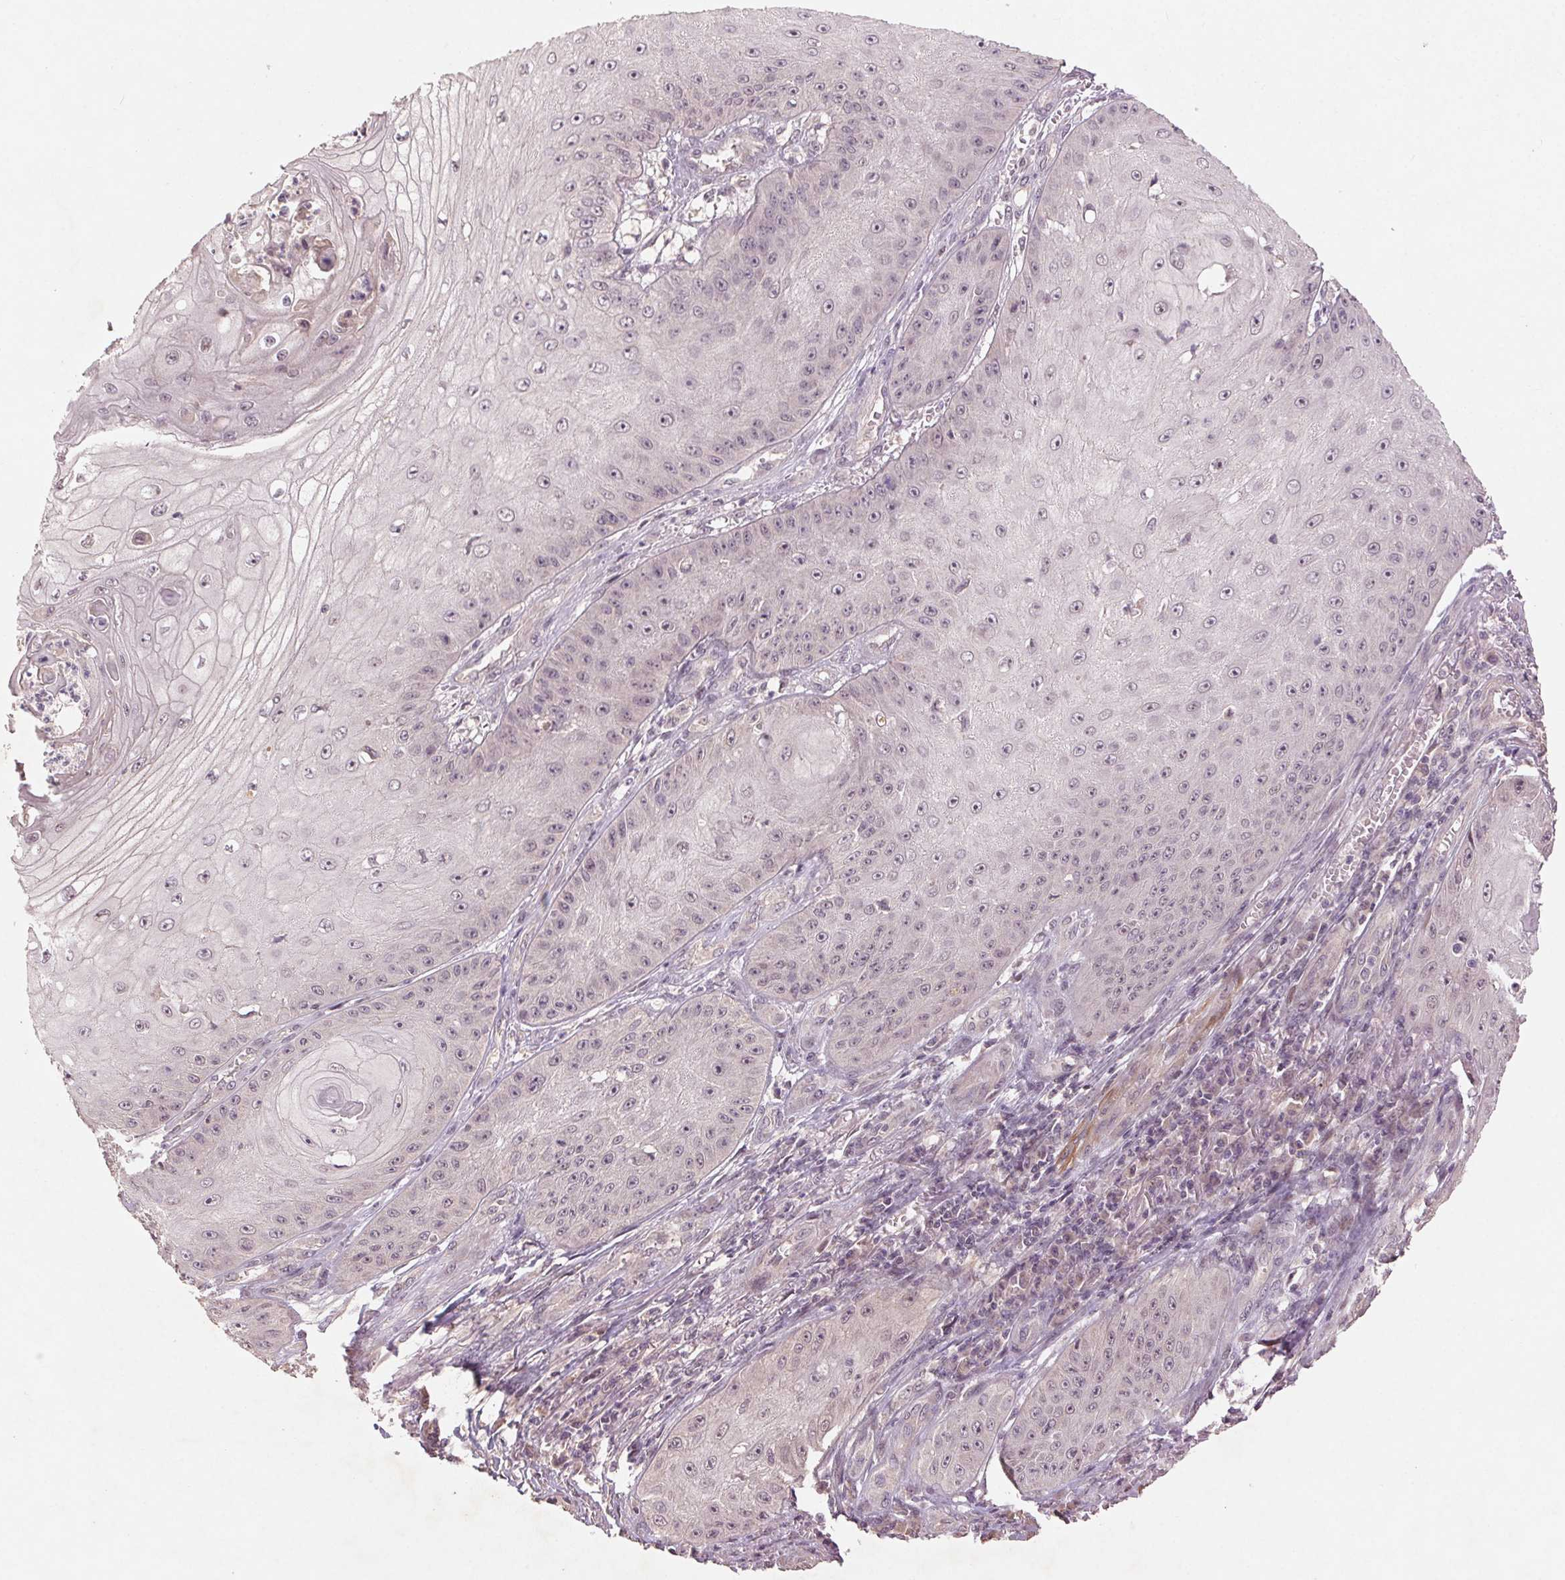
{"staining": {"intensity": "negative", "quantity": "none", "location": "none"}, "tissue": "skin cancer", "cell_type": "Tumor cells", "image_type": "cancer", "snomed": [{"axis": "morphology", "description": "Squamous cell carcinoma, NOS"}, {"axis": "topography", "description": "Skin"}], "caption": "Immunohistochemistry of squamous cell carcinoma (skin) reveals no positivity in tumor cells.", "gene": "SMLR1", "patient": {"sex": "male", "age": 70}}